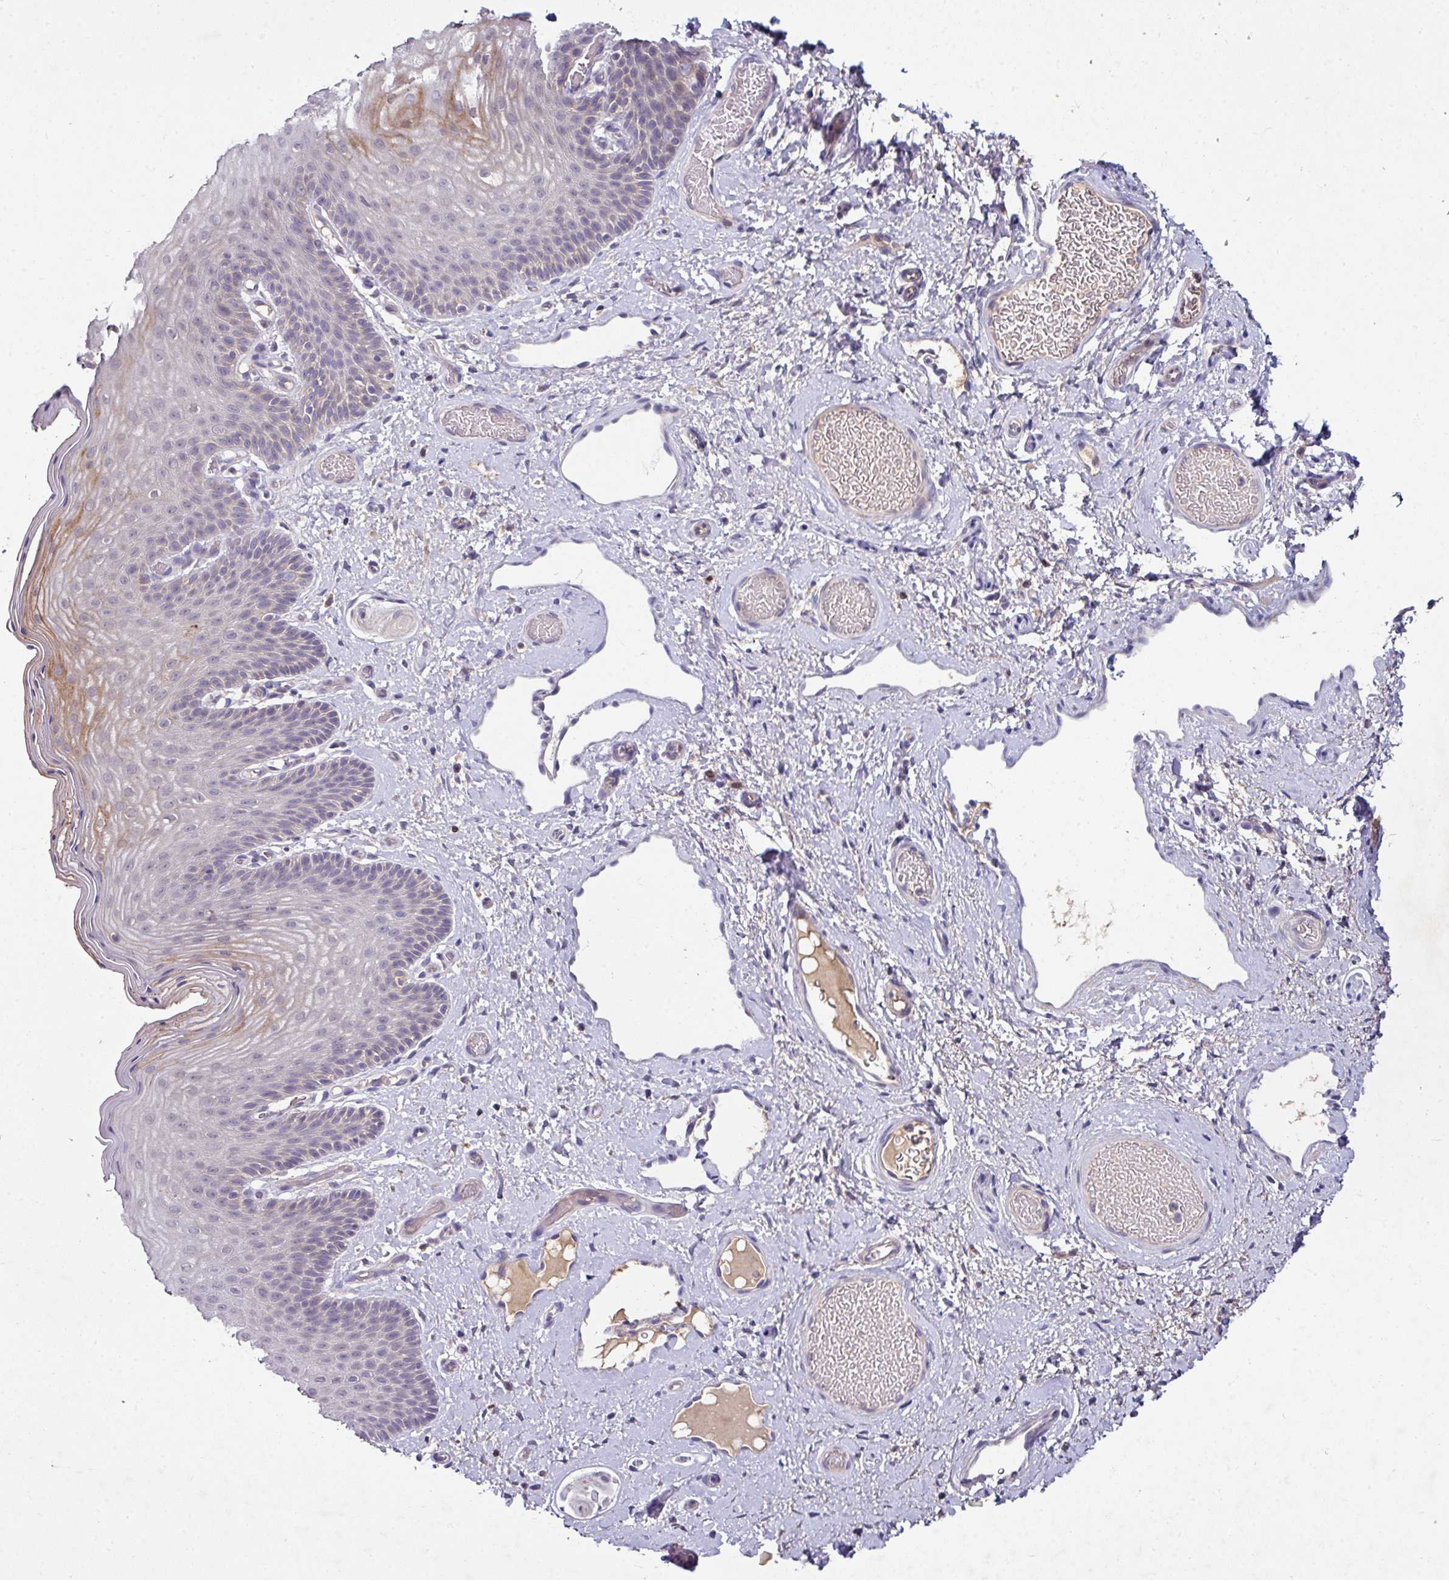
{"staining": {"intensity": "weak", "quantity": "<25%", "location": "cytoplasmic/membranous"}, "tissue": "skin", "cell_type": "Epidermal cells", "image_type": "normal", "snomed": [{"axis": "morphology", "description": "Normal tissue, NOS"}, {"axis": "topography", "description": "Anal"}], "caption": "IHC image of normal skin: human skin stained with DAB shows no significant protein expression in epidermal cells.", "gene": "AEBP2", "patient": {"sex": "female", "age": 40}}